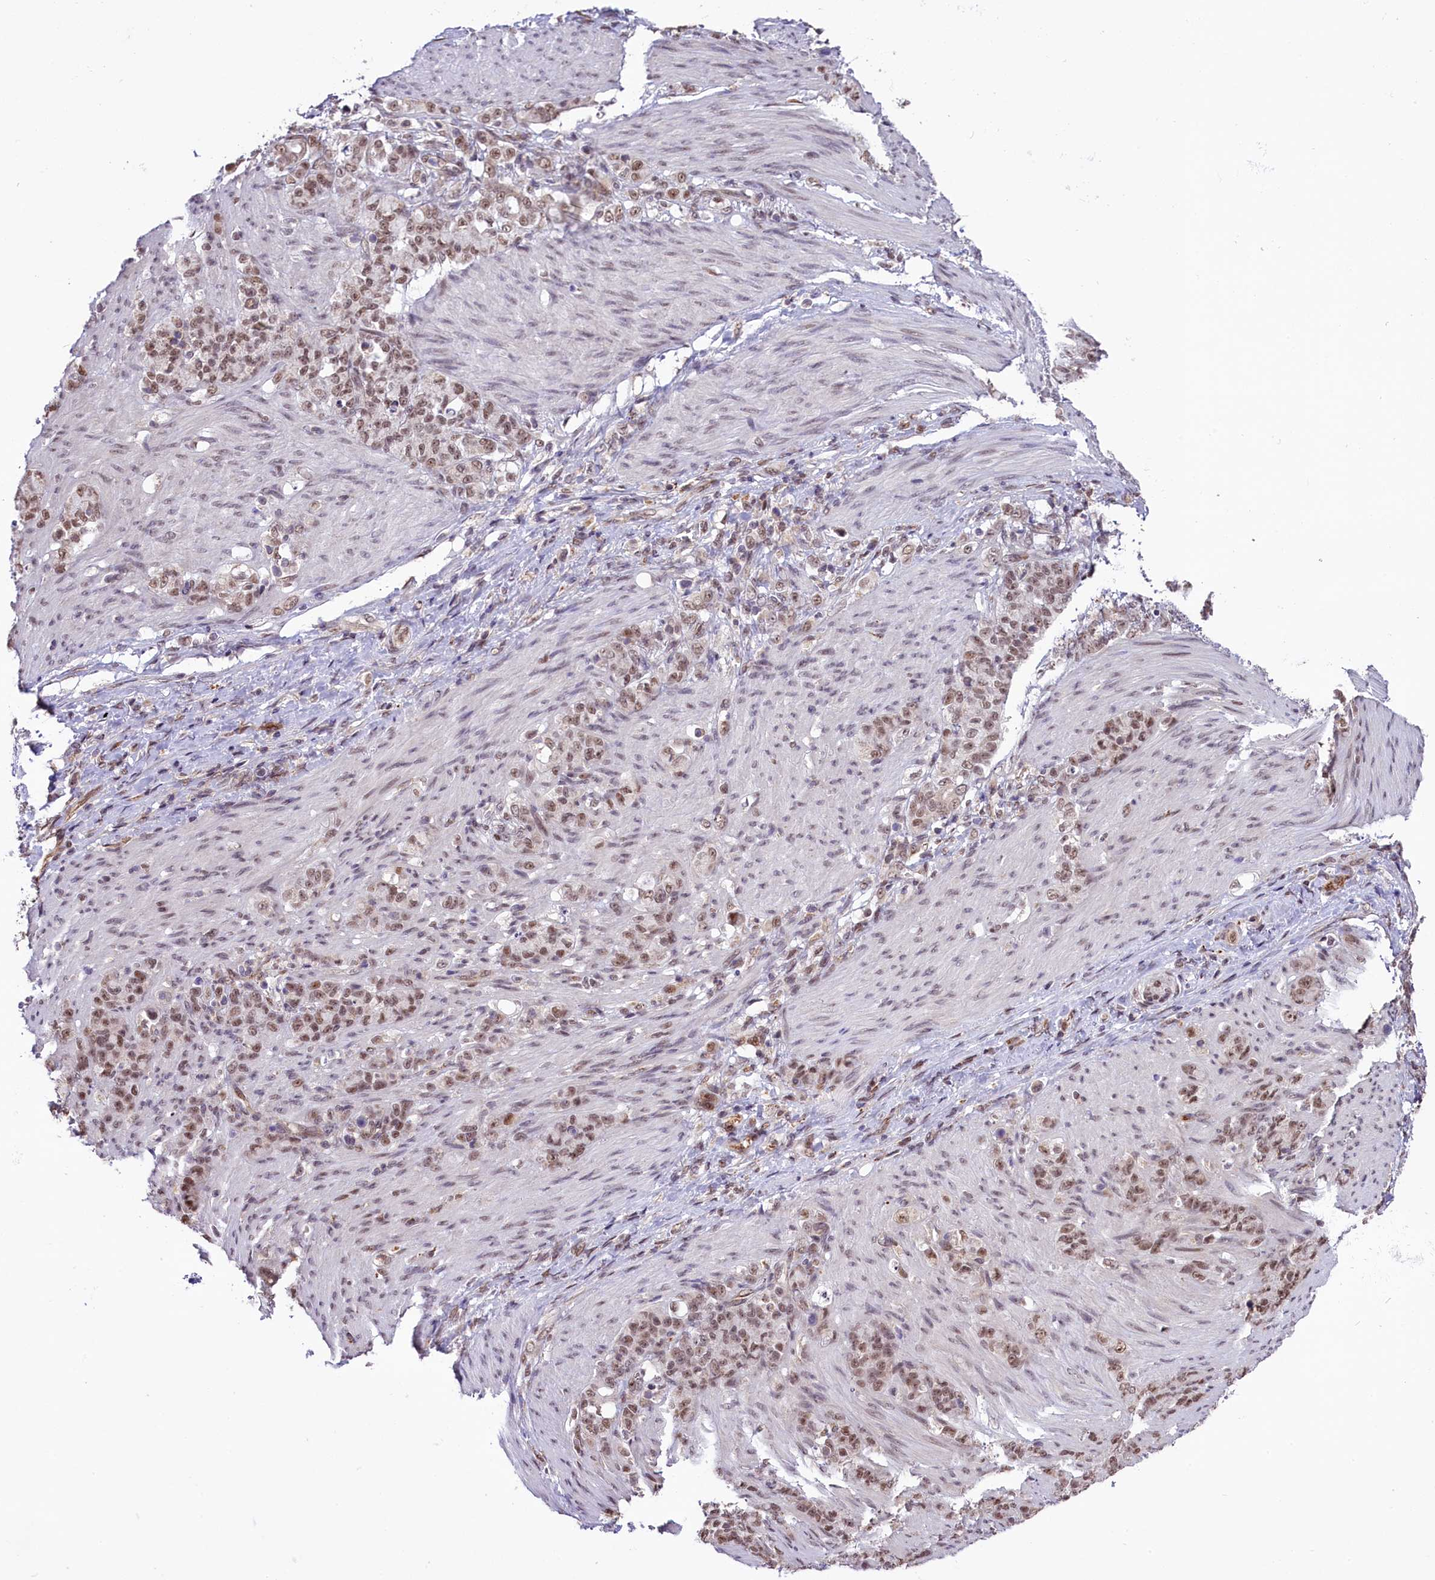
{"staining": {"intensity": "moderate", "quantity": ">75%", "location": "nuclear"}, "tissue": "stomach cancer", "cell_type": "Tumor cells", "image_type": "cancer", "snomed": [{"axis": "morphology", "description": "Adenocarcinoma, NOS"}, {"axis": "topography", "description": "Stomach"}], "caption": "A medium amount of moderate nuclear expression is identified in approximately >75% of tumor cells in stomach cancer (adenocarcinoma) tissue.", "gene": "MRPL54", "patient": {"sex": "female", "age": 79}}